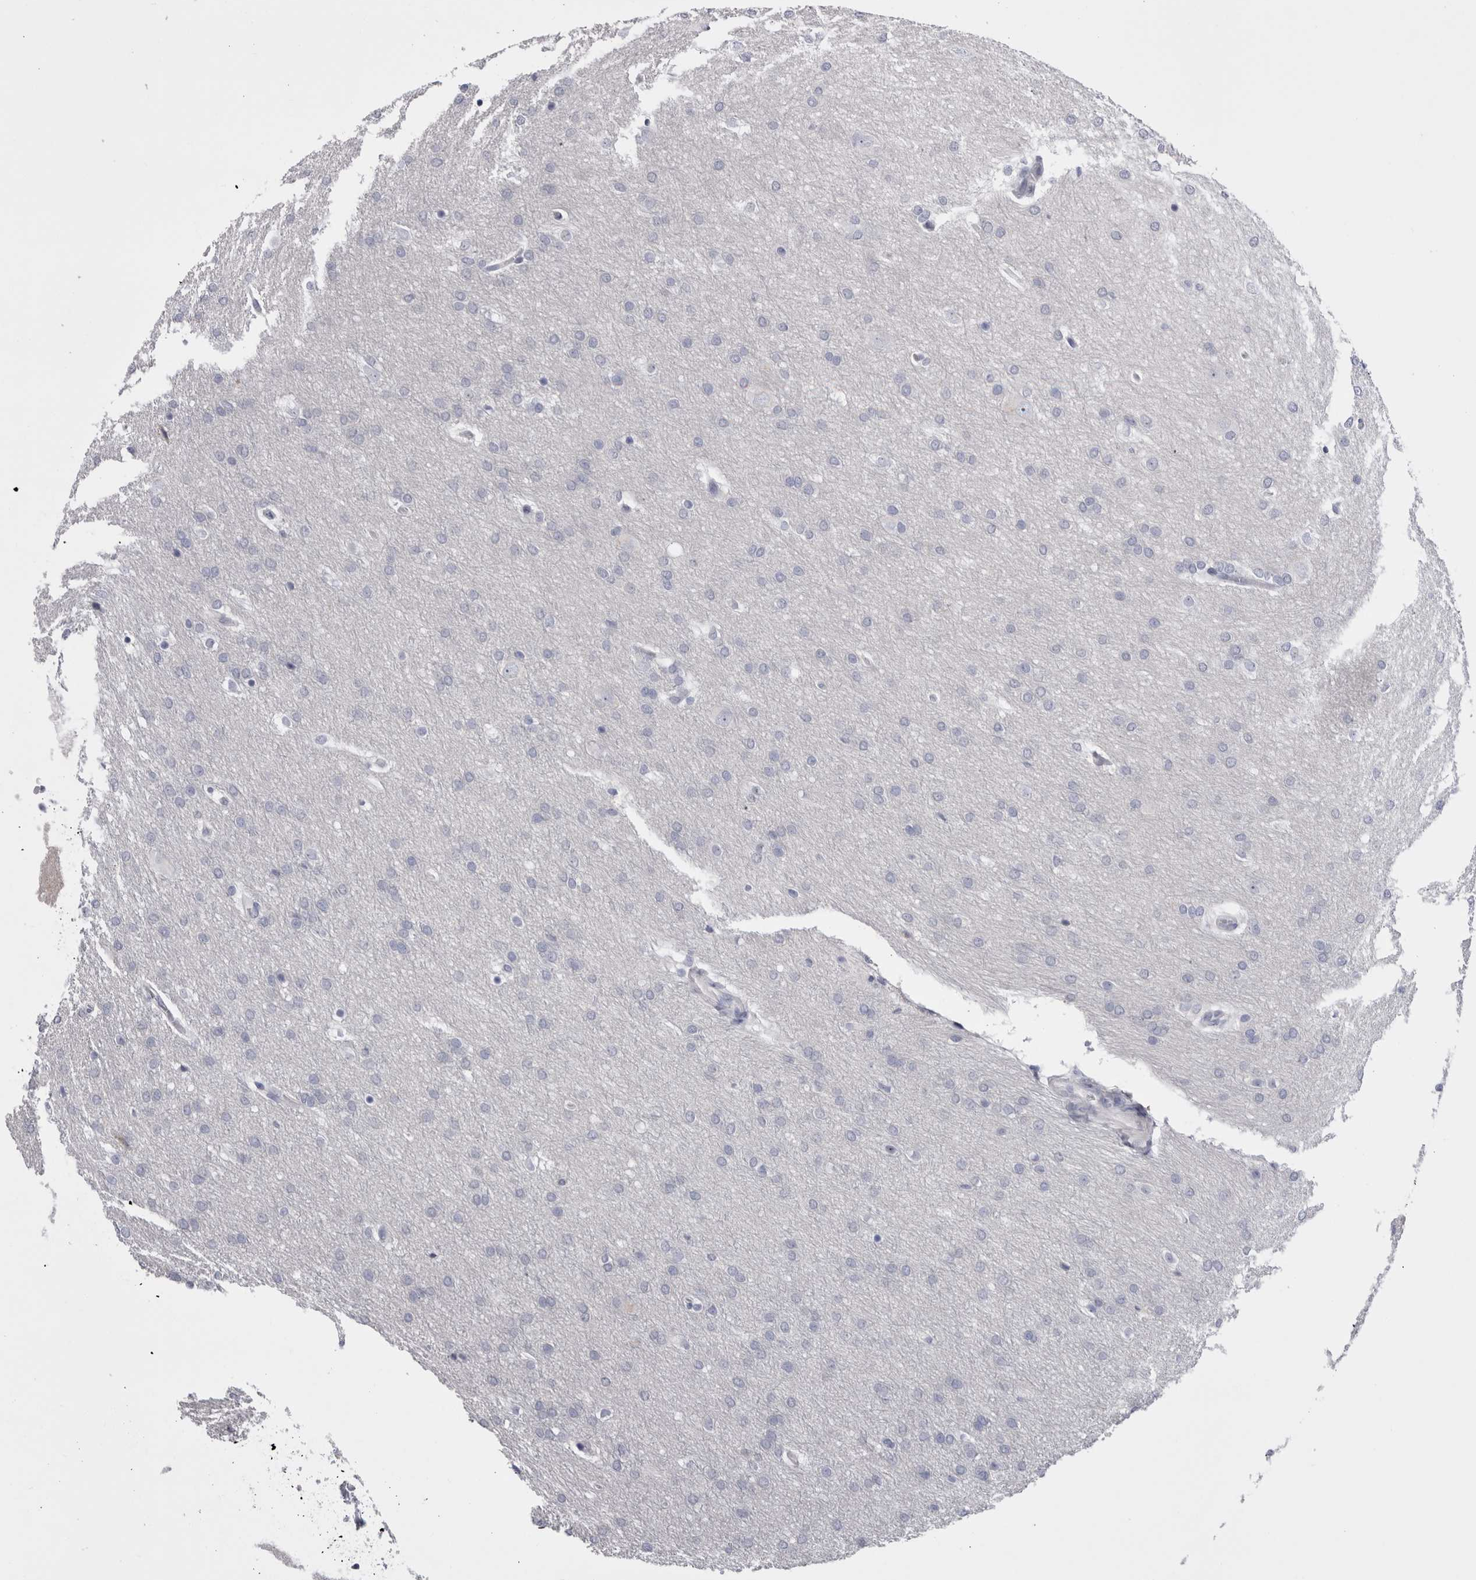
{"staining": {"intensity": "negative", "quantity": "none", "location": "none"}, "tissue": "glioma", "cell_type": "Tumor cells", "image_type": "cancer", "snomed": [{"axis": "morphology", "description": "Glioma, malignant, Low grade"}, {"axis": "topography", "description": "Brain"}], "caption": "Glioma was stained to show a protein in brown. There is no significant expression in tumor cells.", "gene": "PWP2", "patient": {"sex": "female", "age": 37}}